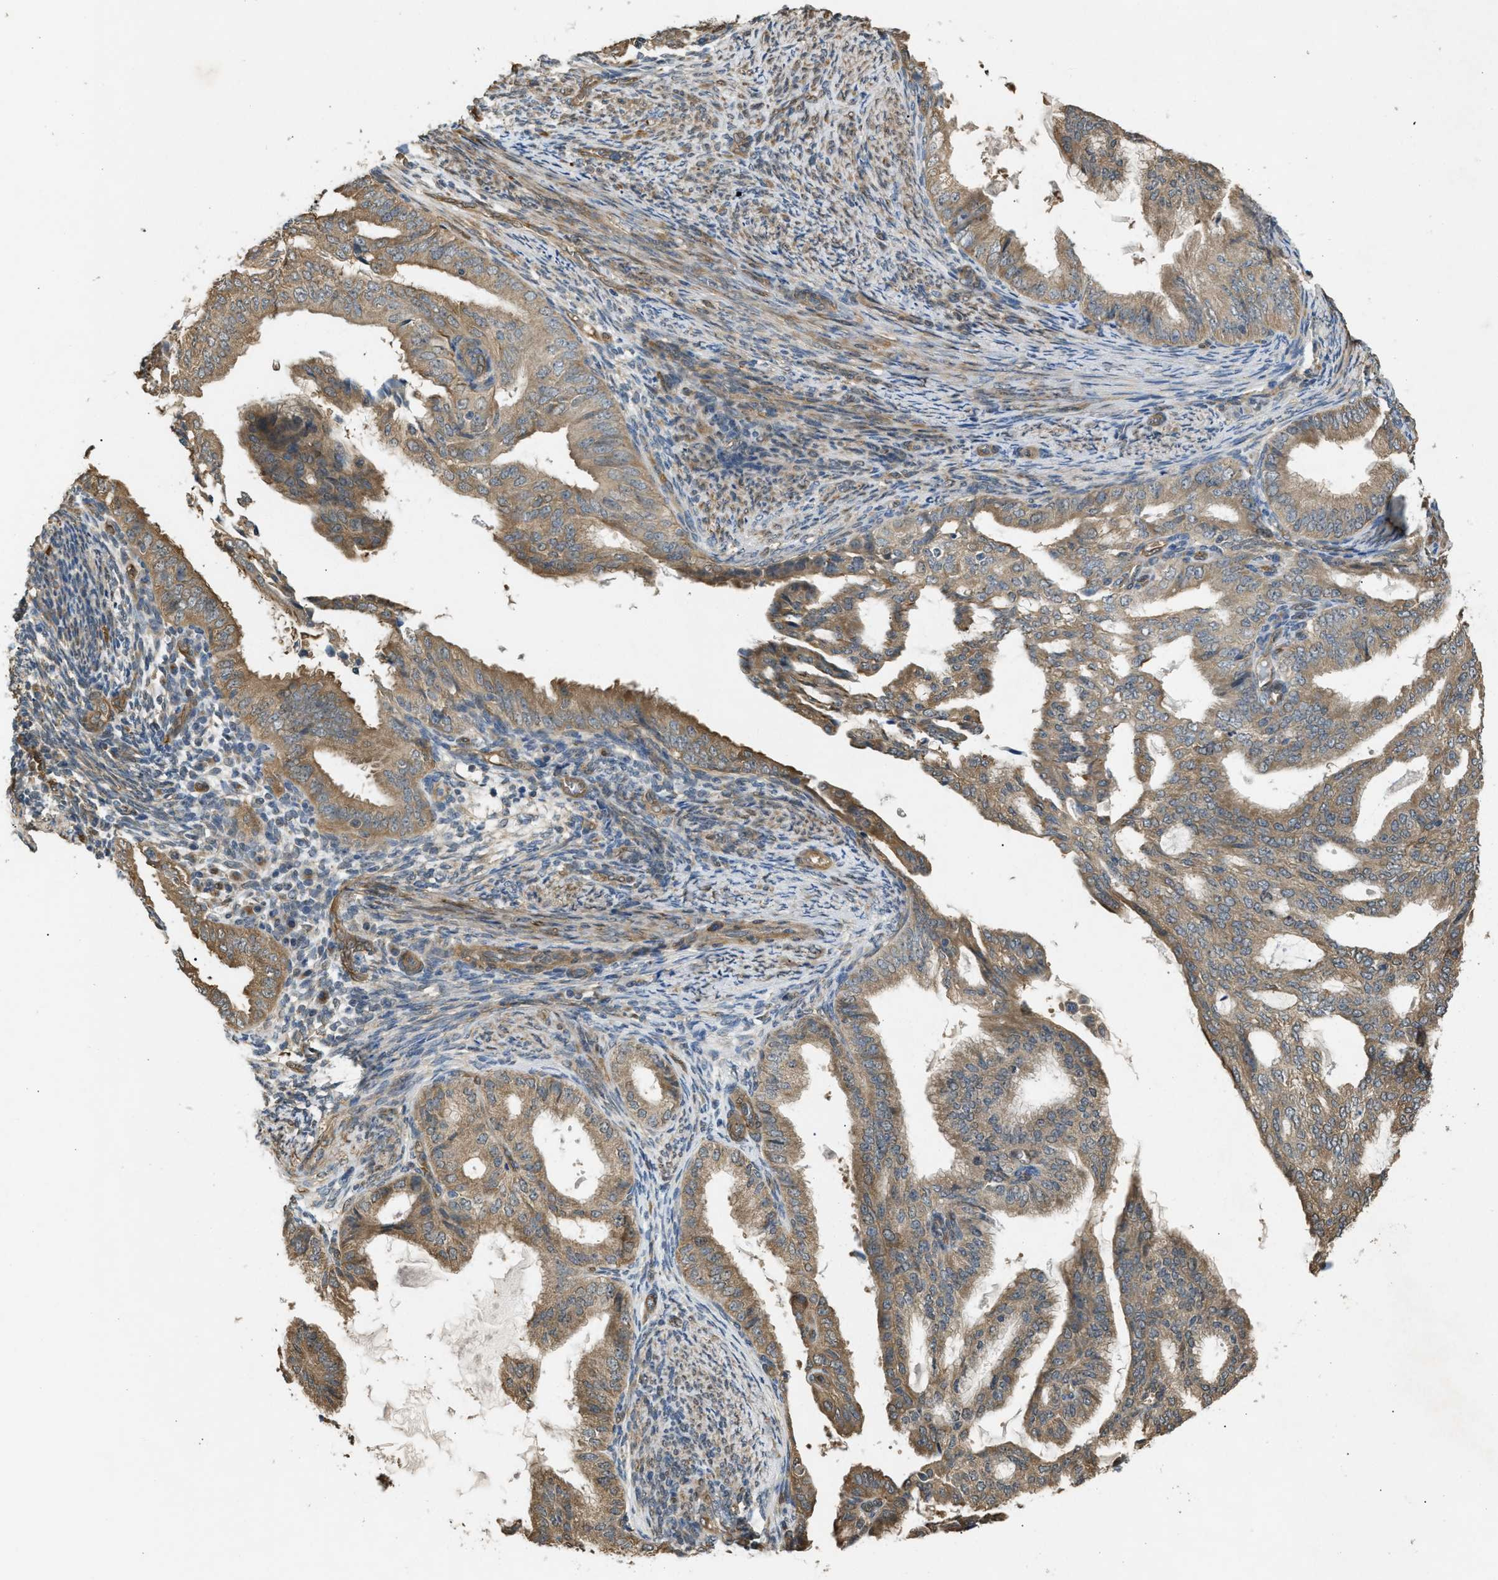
{"staining": {"intensity": "weak", "quantity": ">75%", "location": "cytoplasmic/membranous"}, "tissue": "endometrial cancer", "cell_type": "Tumor cells", "image_type": "cancer", "snomed": [{"axis": "morphology", "description": "Adenocarcinoma, NOS"}, {"axis": "topography", "description": "Endometrium"}], "caption": "Immunohistochemistry (IHC) of human endometrial adenocarcinoma displays low levels of weak cytoplasmic/membranous staining in approximately >75% of tumor cells.", "gene": "BAG3", "patient": {"sex": "female", "age": 58}}